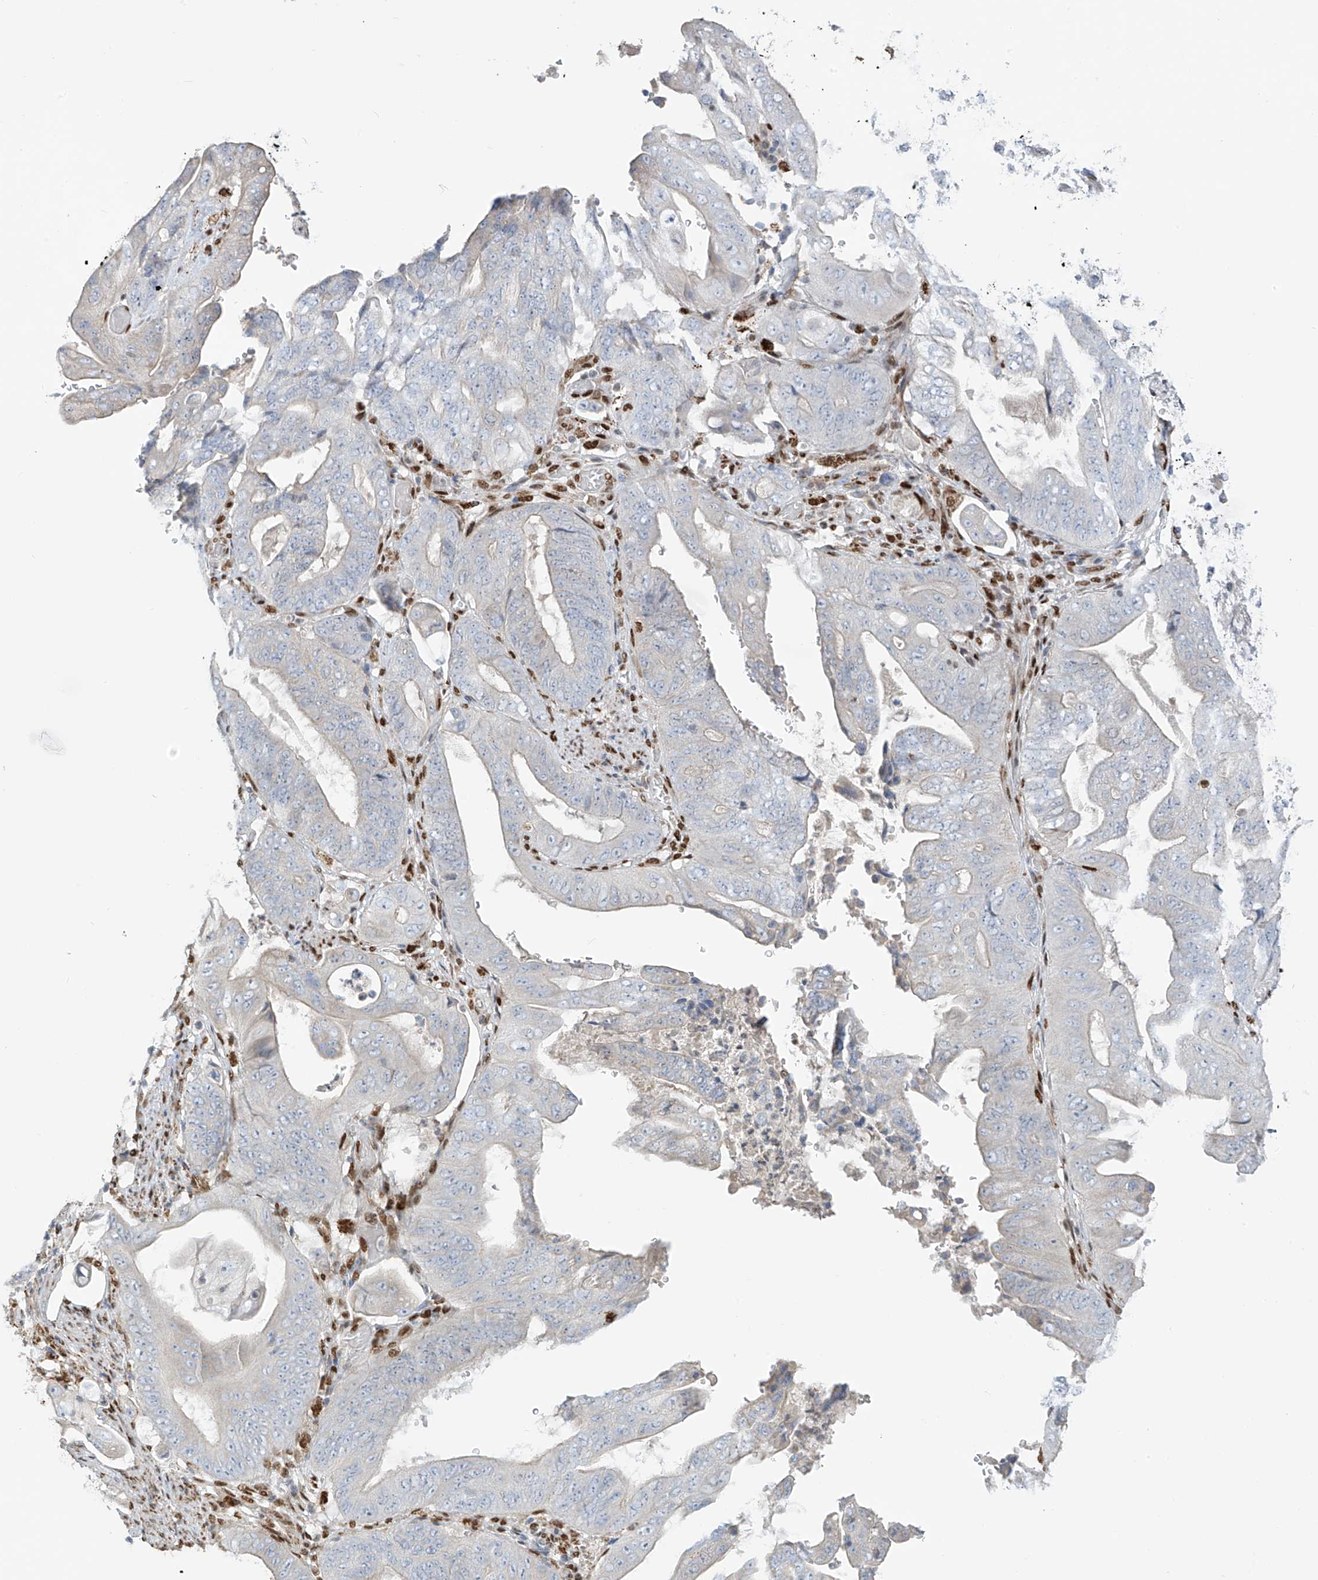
{"staining": {"intensity": "negative", "quantity": "none", "location": "none"}, "tissue": "stomach cancer", "cell_type": "Tumor cells", "image_type": "cancer", "snomed": [{"axis": "morphology", "description": "Adenocarcinoma, NOS"}, {"axis": "topography", "description": "Stomach"}], "caption": "The histopathology image exhibits no significant expression in tumor cells of stomach adenocarcinoma.", "gene": "PM20D2", "patient": {"sex": "female", "age": 73}}